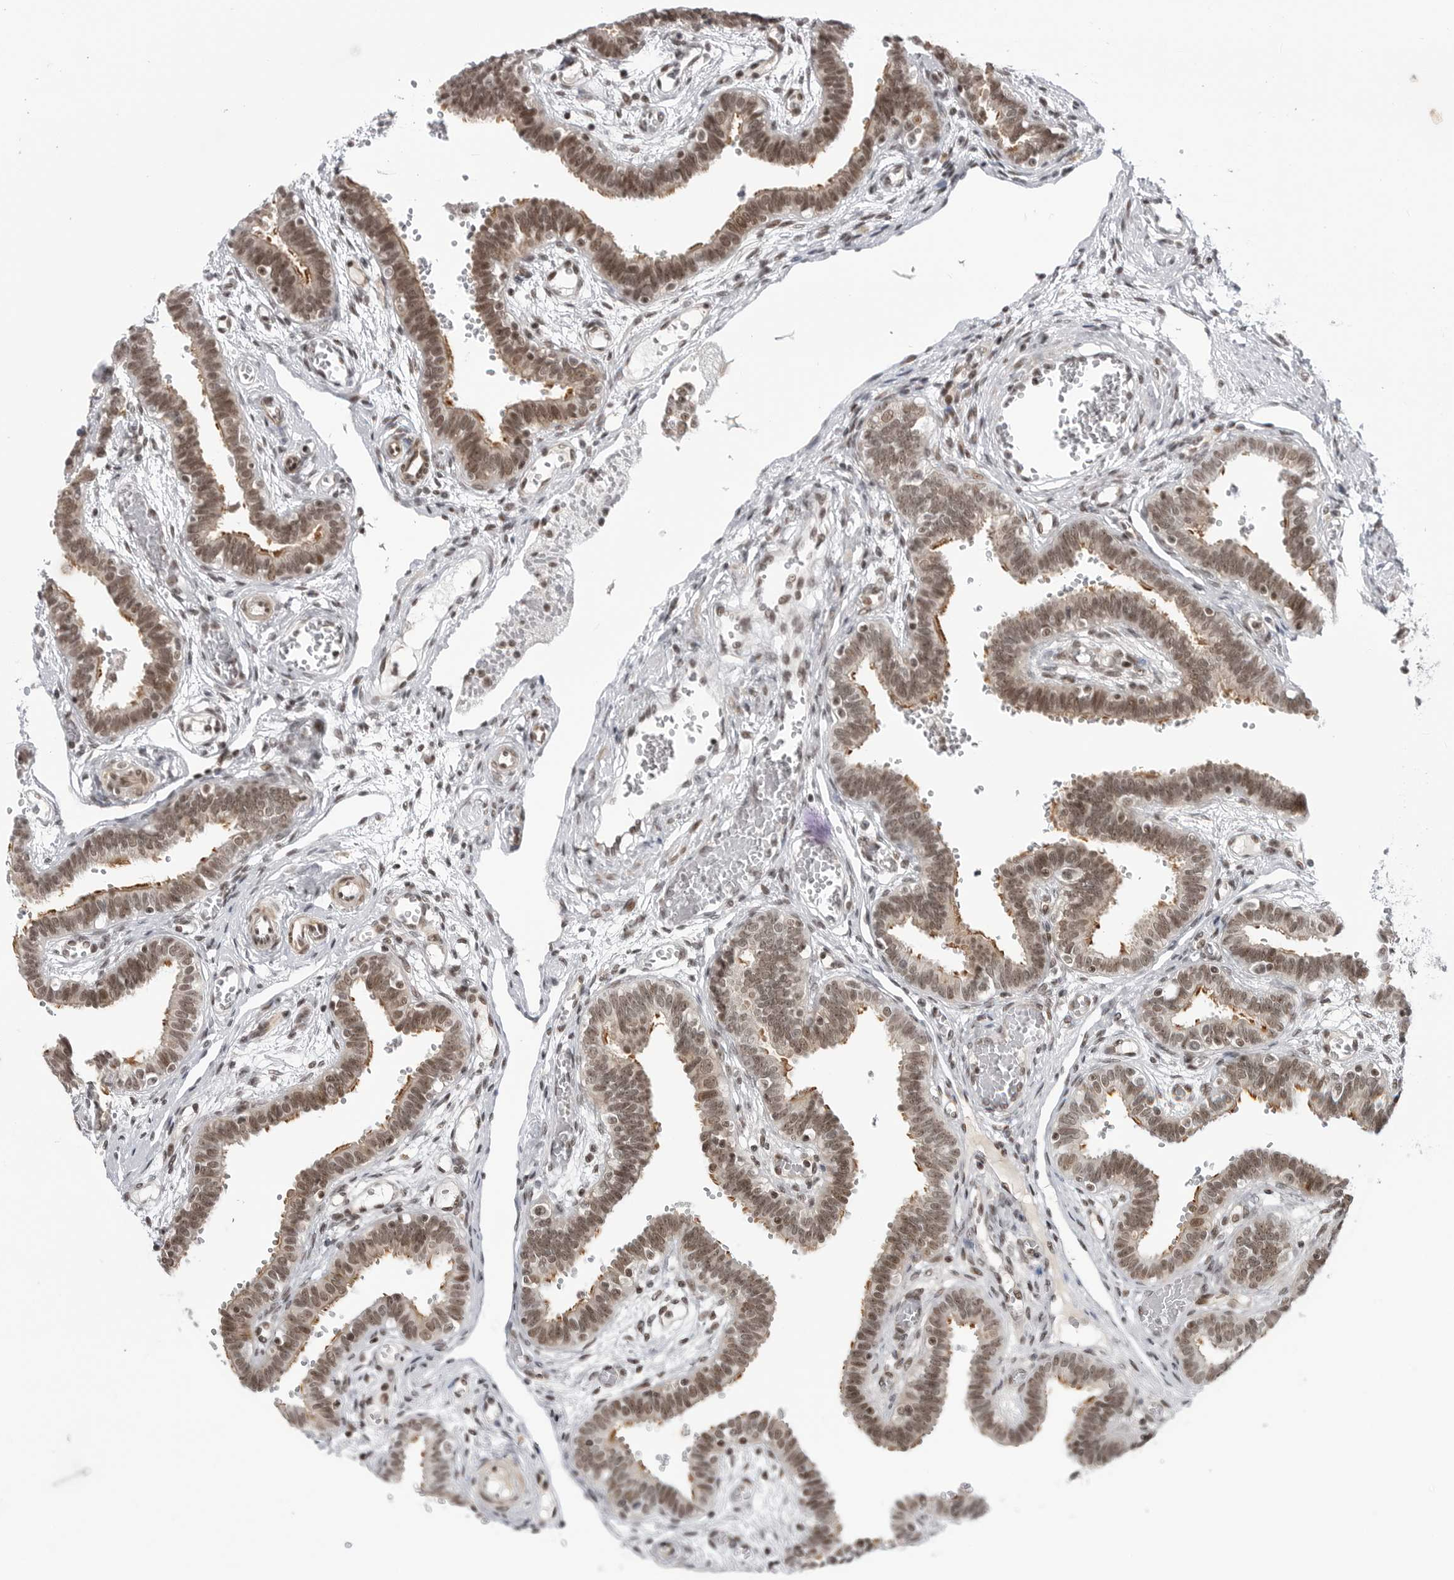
{"staining": {"intensity": "moderate", "quantity": "25%-75%", "location": "cytoplasmic/membranous,nuclear"}, "tissue": "fallopian tube", "cell_type": "Glandular cells", "image_type": "normal", "snomed": [{"axis": "morphology", "description": "Normal tissue, NOS"}, {"axis": "topography", "description": "Fallopian tube"}, {"axis": "topography", "description": "Placenta"}], "caption": "Immunohistochemical staining of benign fallopian tube exhibits 25%-75% levels of moderate cytoplasmic/membranous,nuclear protein staining in approximately 25%-75% of glandular cells. The protein of interest is shown in brown color, while the nuclei are stained blue.", "gene": "TRIM66", "patient": {"sex": "female", "age": 32}}